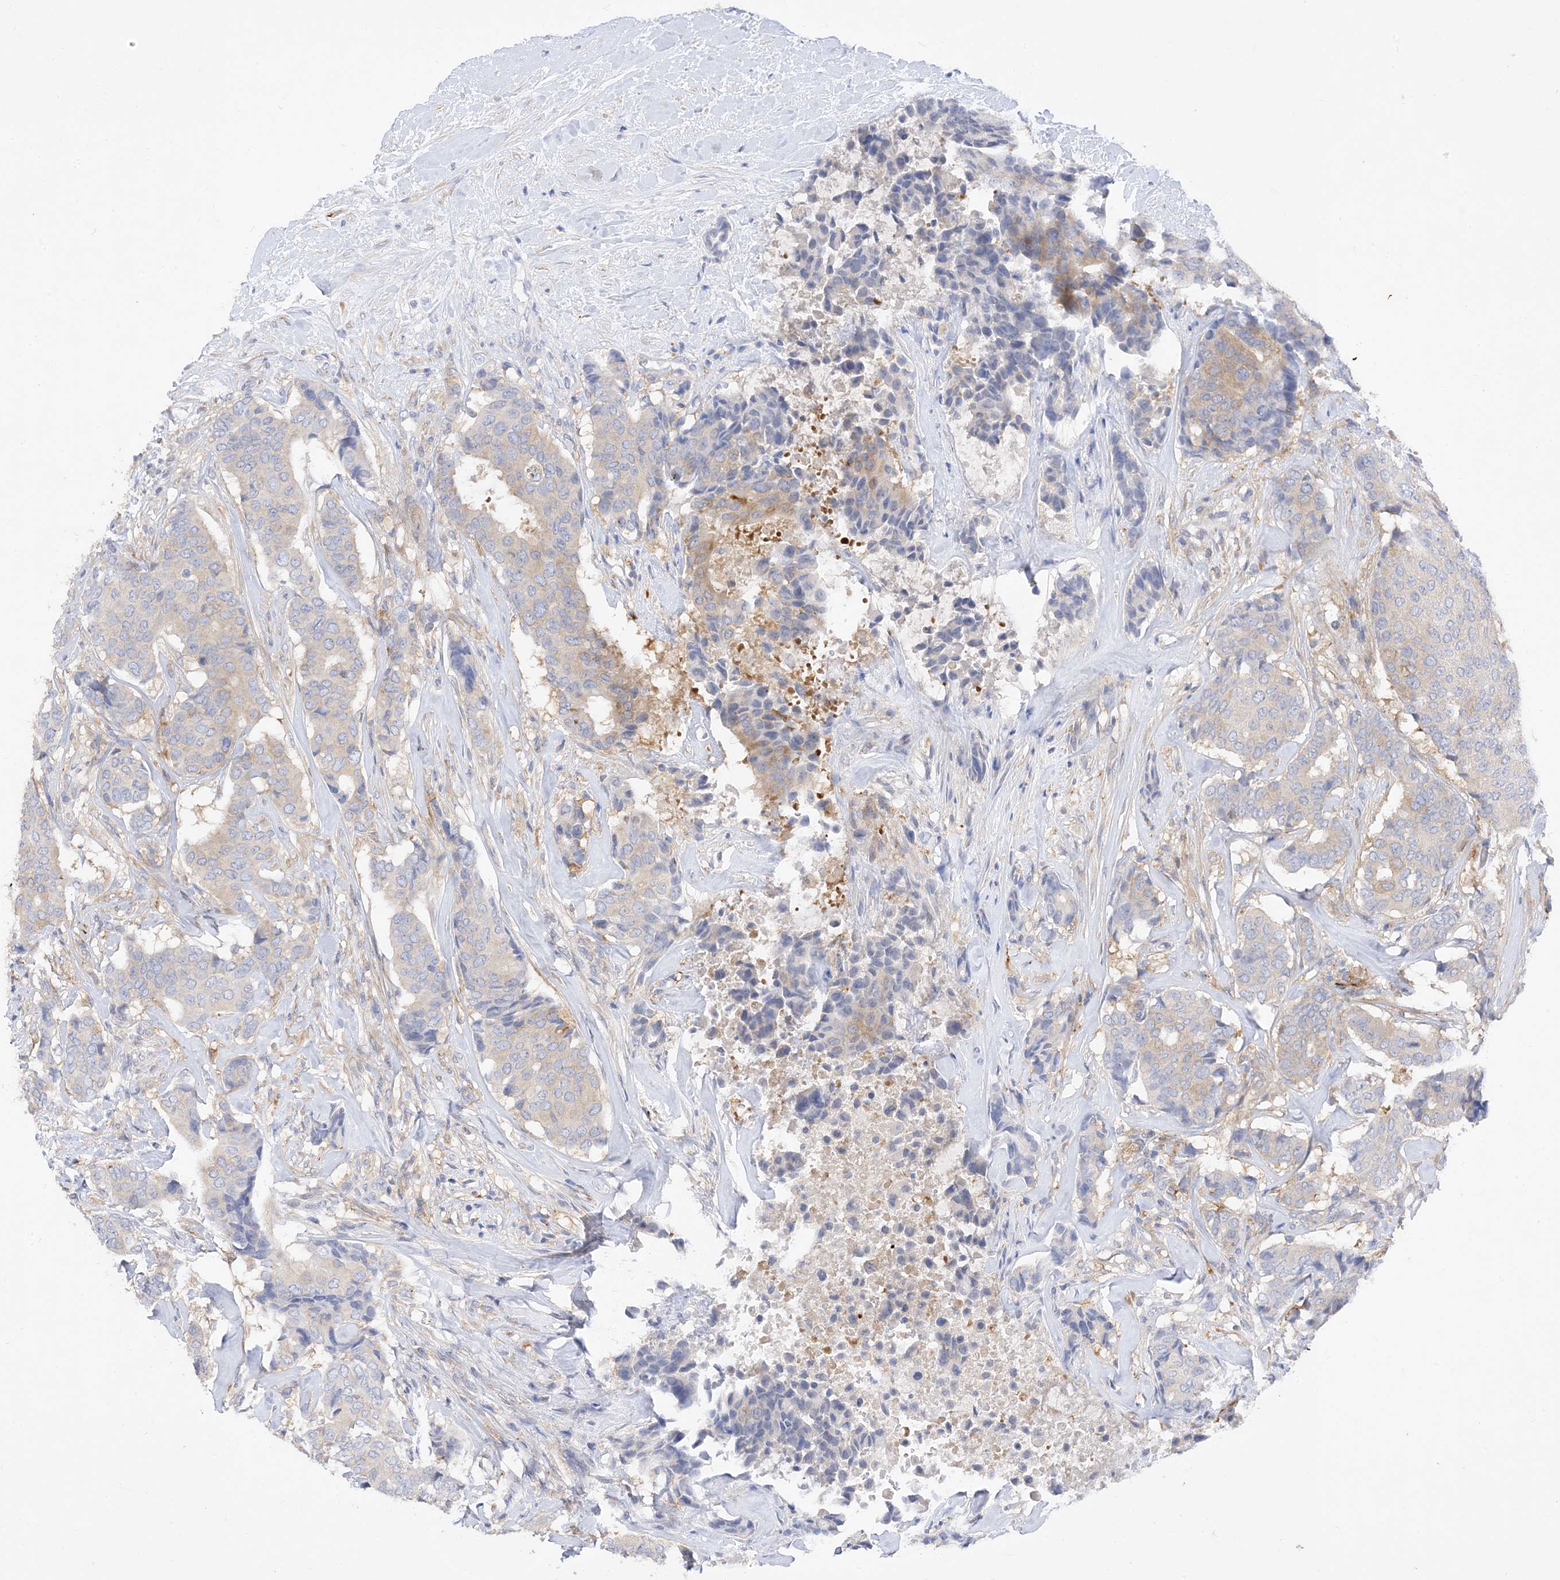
{"staining": {"intensity": "weak", "quantity": "<25%", "location": "cytoplasmic/membranous"}, "tissue": "breast cancer", "cell_type": "Tumor cells", "image_type": "cancer", "snomed": [{"axis": "morphology", "description": "Duct carcinoma"}, {"axis": "topography", "description": "Breast"}], "caption": "Protein analysis of breast cancer (invasive ductal carcinoma) exhibits no significant staining in tumor cells. (DAB immunohistochemistry (IHC), high magnification).", "gene": "ARV1", "patient": {"sex": "female", "age": 75}}